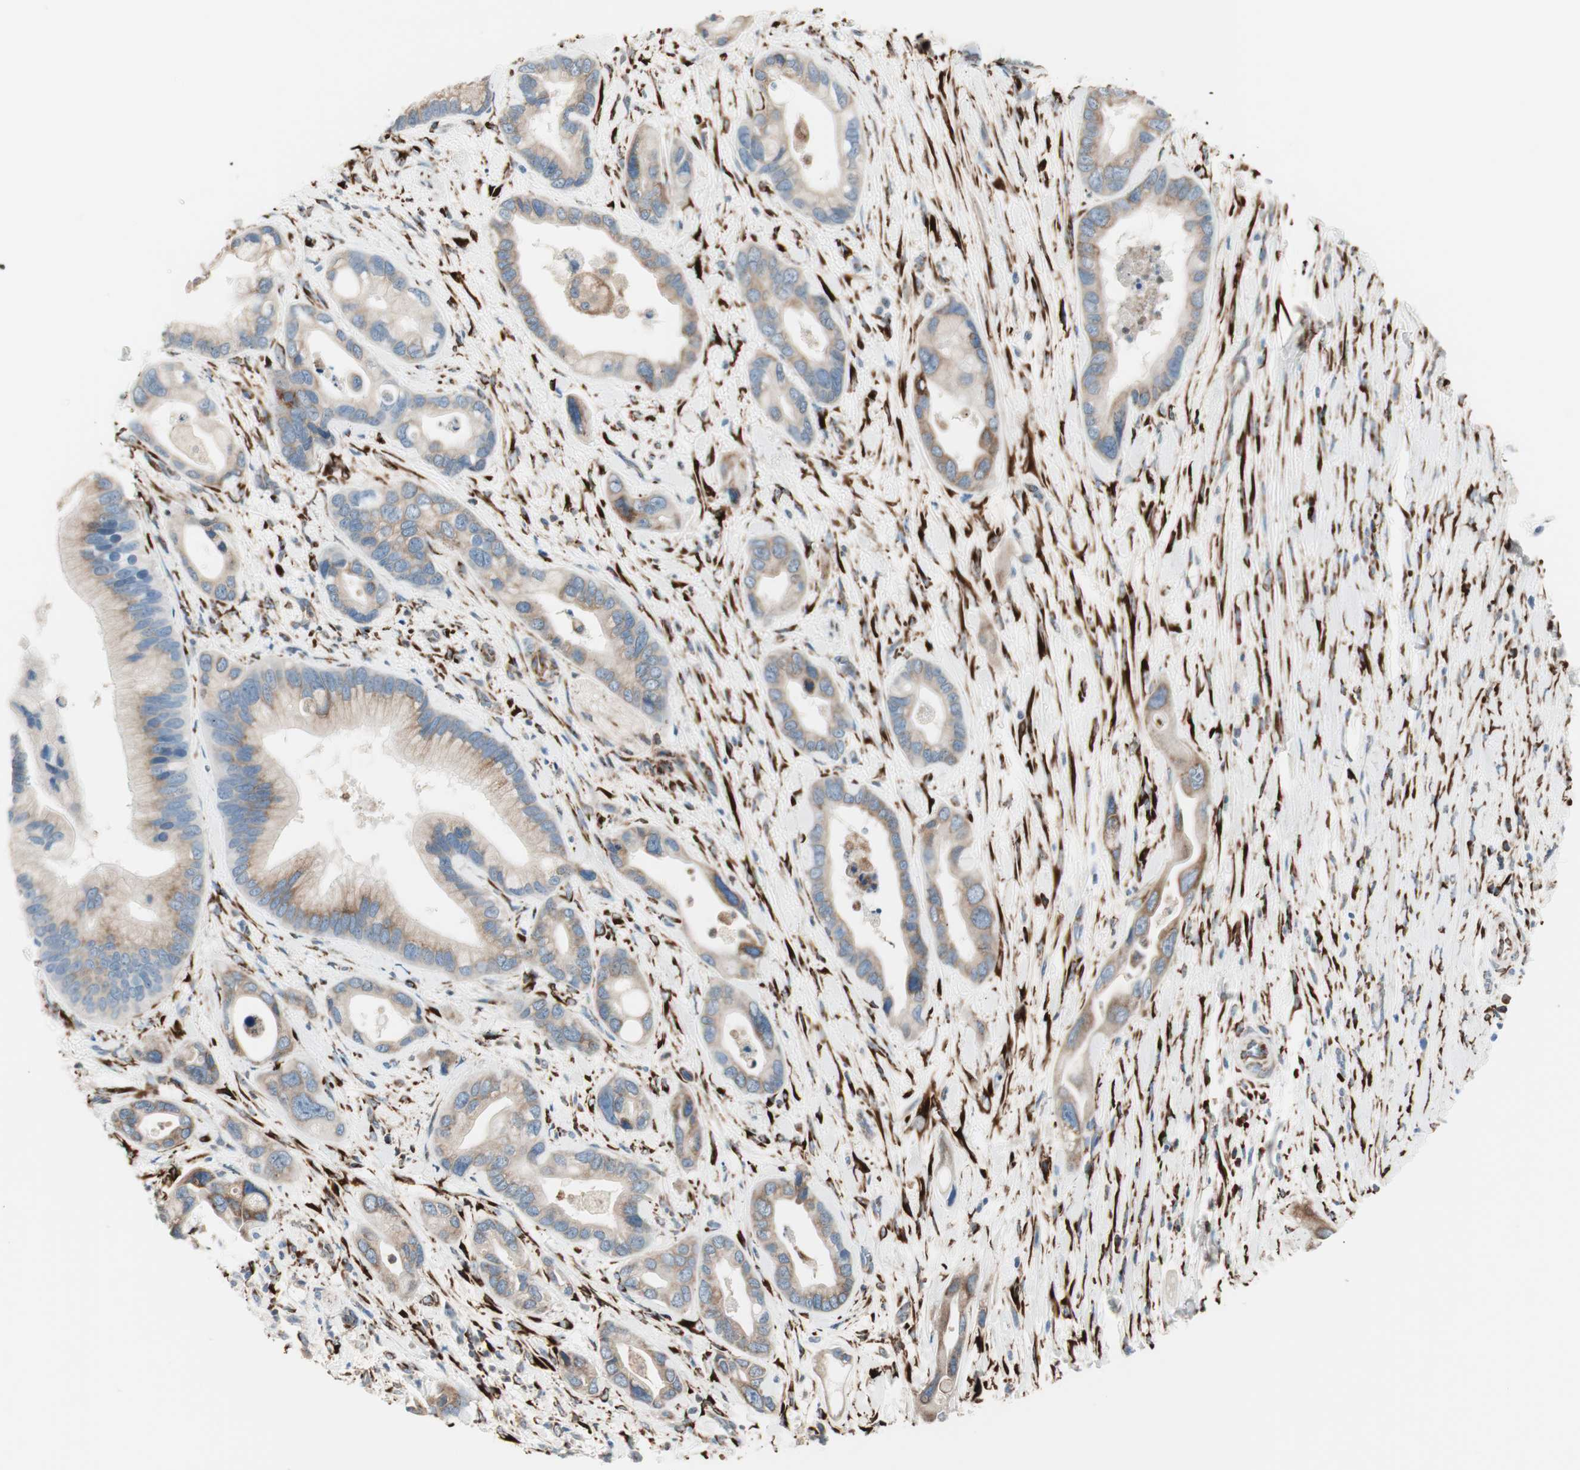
{"staining": {"intensity": "moderate", "quantity": ">75%", "location": "cytoplasmic/membranous"}, "tissue": "pancreatic cancer", "cell_type": "Tumor cells", "image_type": "cancer", "snomed": [{"axis": "morphology", "description": "Adenocarcinoma, NOS"}, {"axis": "topography", "description": "Pancreas"}], "caption": "A brown stain highlights moderate cytoplasmic/membranous expression of a protein in adenocarcinoma (pancreatic) tumor cells.", "gene": "P4HTM", "patient": {"sex": "female", "age": 77}}